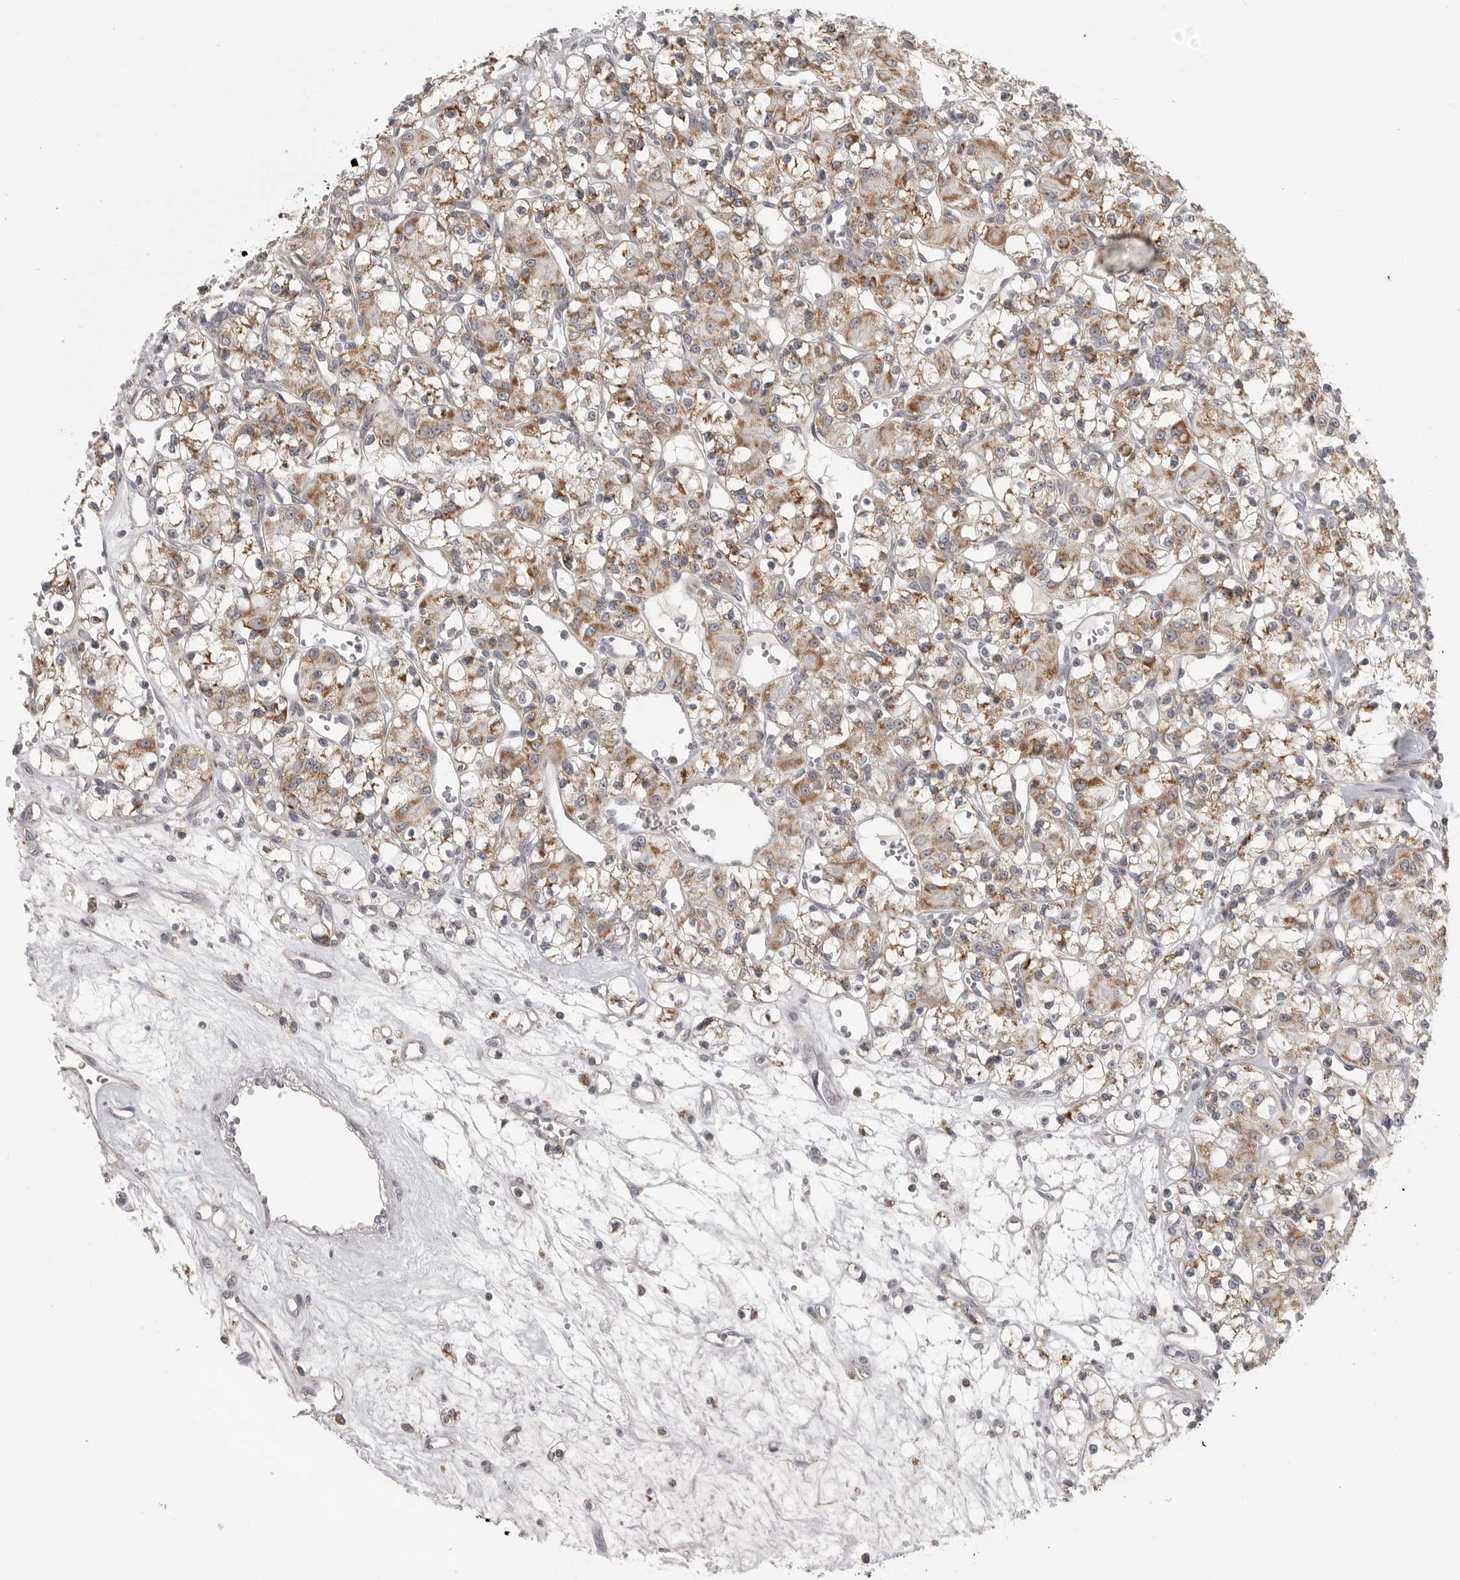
{"staining": {"intensity": "moderate", "quantity": "25%-75%", "location": "cytoplasmic/membranous"}, "tissue": "renal cancer", "cell_type": "Tumor cells", "image_type": "cancer", "snomed": [{"axis": "morphology", "description": "Adenocarcinoma, NOS"}, {"axis": "topography", "description": "Kidney"}], "caption": "A medium amount of moderate cytoplasmic/membranous expression is identified in approximately 25%-75% of tumor cells in adenocarcinoma (renal) tissue.", "gene": "RXFP3", "patient": {"sex": "female", "age": 59}}